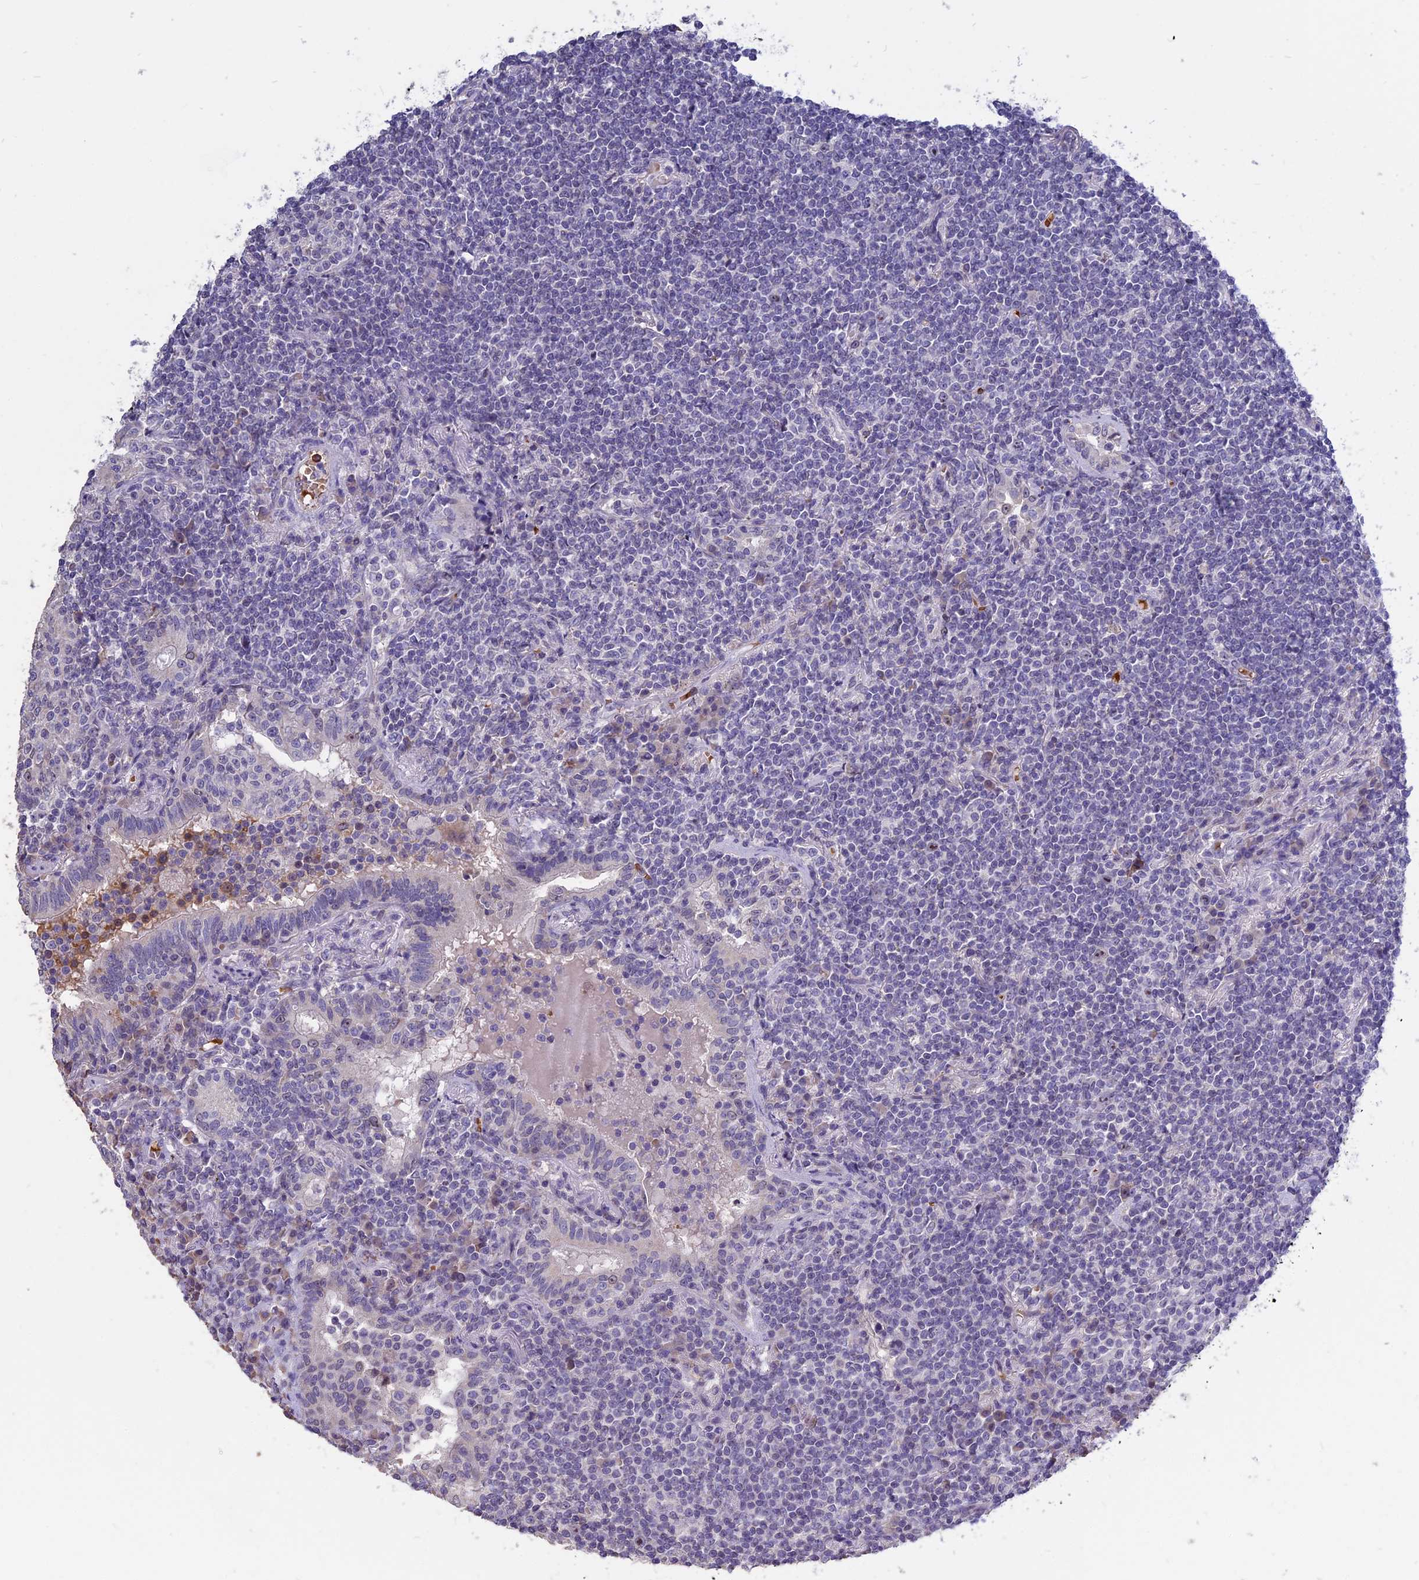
{"staining": {"intensity": "negative", "quantity": "none", "location": "none"}, "tissue": "lymphoma", "cell_type": "Tumor cells", "image_type": "cancer", "snomed": [{"axis": "morphology", "description": "Malignant lymphoma, non-Hodgkin's type, Low grade"}, {"axis": "topography", "description": "Lung"}], "caption": "This is an IHC histopathology image of human malignant lymphoma, non-Hodgkin's type (low-grade). There is no positivity in tumor cells.", "gene": "KNOP1", "patient": {"sex": "female", "age": 71}}